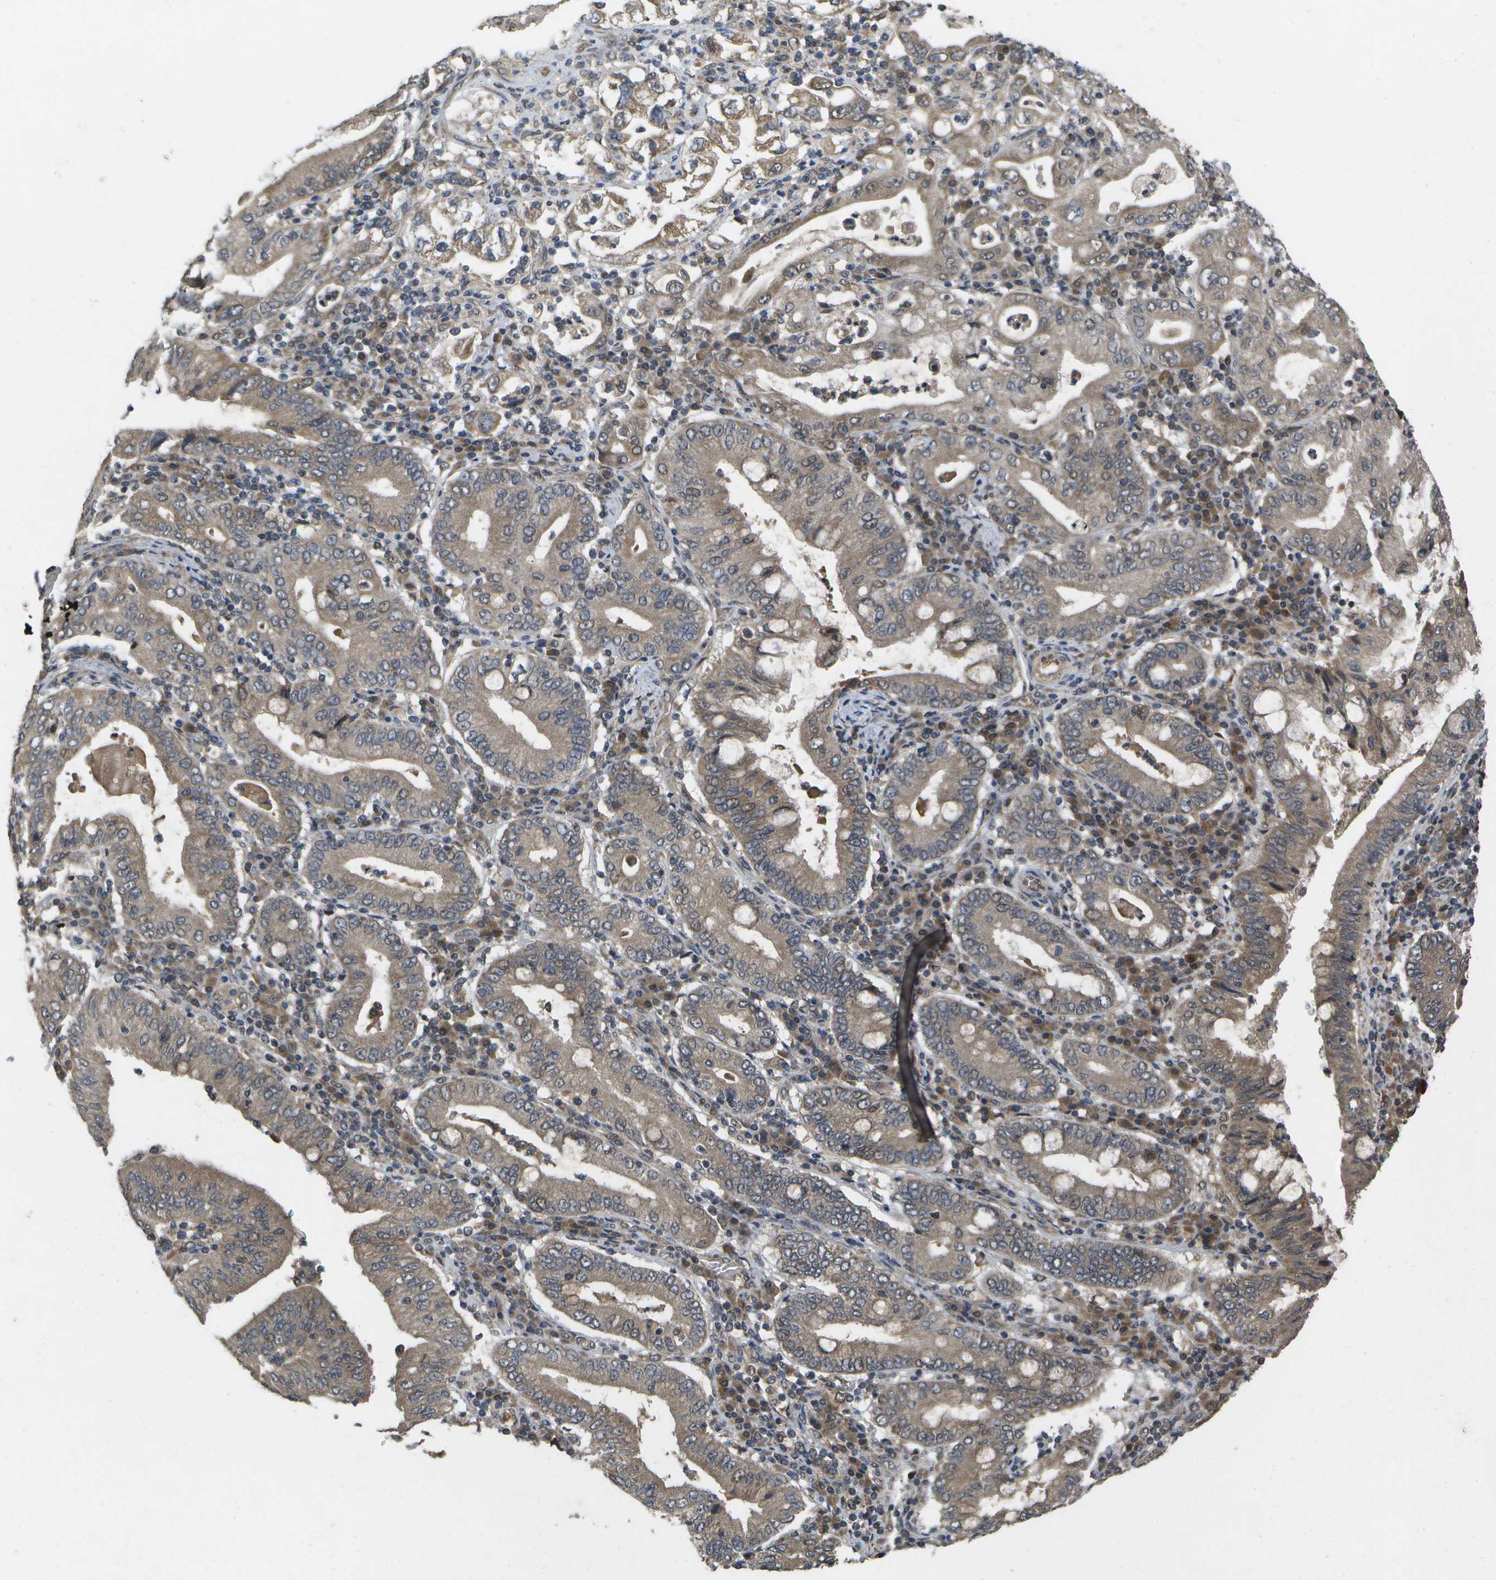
{"staining": {"intensity": "moderate", "quantity": ">75%", "location": "cytoplasmic/membranous"}, "tissue": "stomach cancer", "cell_type": "Tumor cells", "image_type": "cancer", "snomed": [{"axis": "morphology", "description": "Normal tissue, NOS"}, {"axis": "morphology", "description": "Adenocarcinoma, NOS"}, {"axis": "topography", "description": "Esophagus"}, {"axis": "topography", "description": "Stomach, upper"}, {"axis": "topography", "description": "Peripheral nerve tissue"}], "caption": "Immunohistochemical staining of stomach adenocarcinoma shows medium levels of moderate cytoplasmic/membranous protein positivity in approximately >75% of tumor cells. (brown staining indicates protein expression, while blue staining denotes nuclei).", "gene": "ALAS1", "patient": {"sex": "male", "age": 62}}